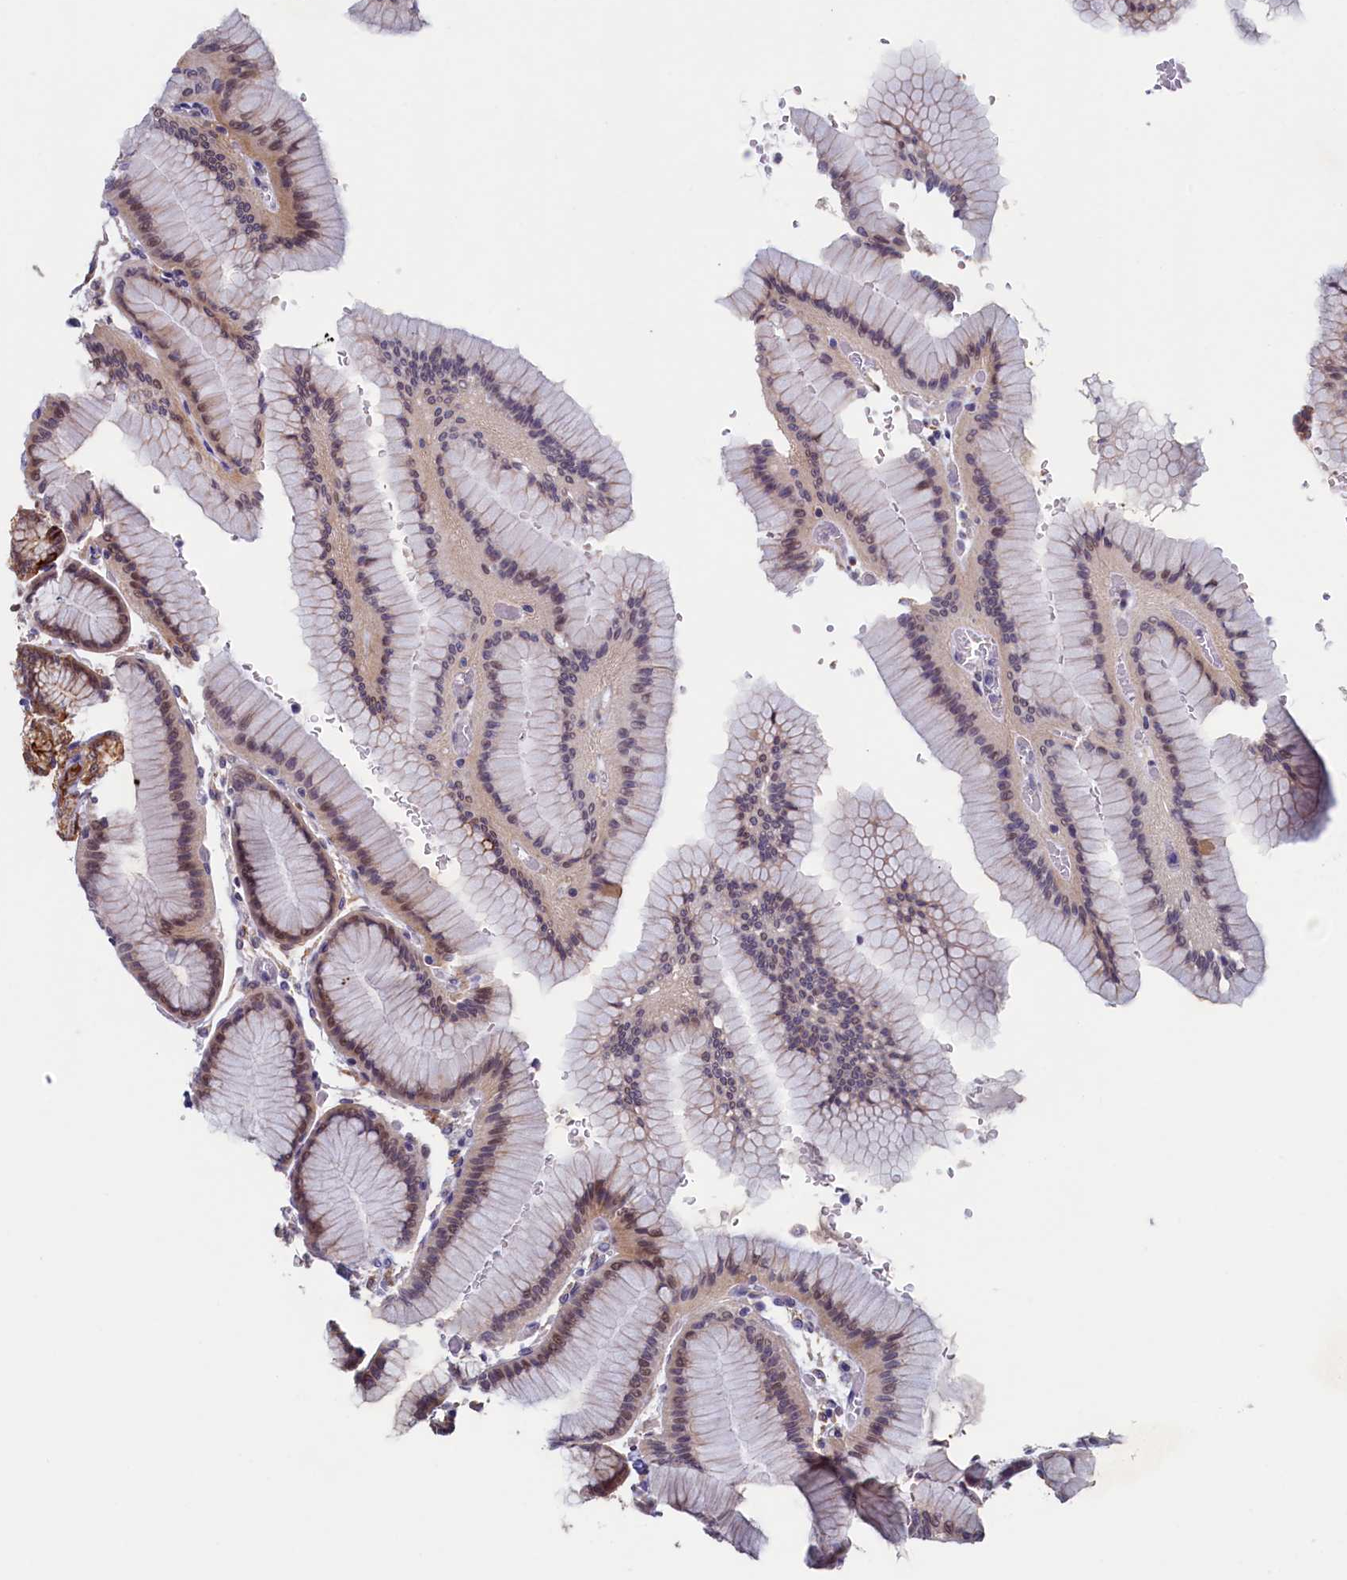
{"staining": {"intensity": "moderate", "quantity": "25%-75%", "location": "cytoplasmic/membranous,nuclear"}, "tissue": "stomach", "cell_type": "Glandular cells", "image_type": "normal", "snomed": [{"axis": "morphology", "description": "Normal tissue, NOS"}, {"axis": "morphology", "description": "Adenocarcinoma, NOS"}, {"axis": "morphology", "description": "Adenocarcinoma, High grade"}, {"axis": "topography", "description": "Stomach, upper"}, {"axis": "topography", "description": "Stomach"}], "caption": "Immunohistochemistry (DAB) staining of benign stomach shows moderate cytoplasmic/membranous,nuclear protein expression in approximately 25%-75% of glandular cells. The staining was performed using DAB, with brown indicating positive protein expression. Nuclei are stained blue with hematoxylin.", "gene": "PACSIN3", "patient": {"sex": "female", "age": 65}}